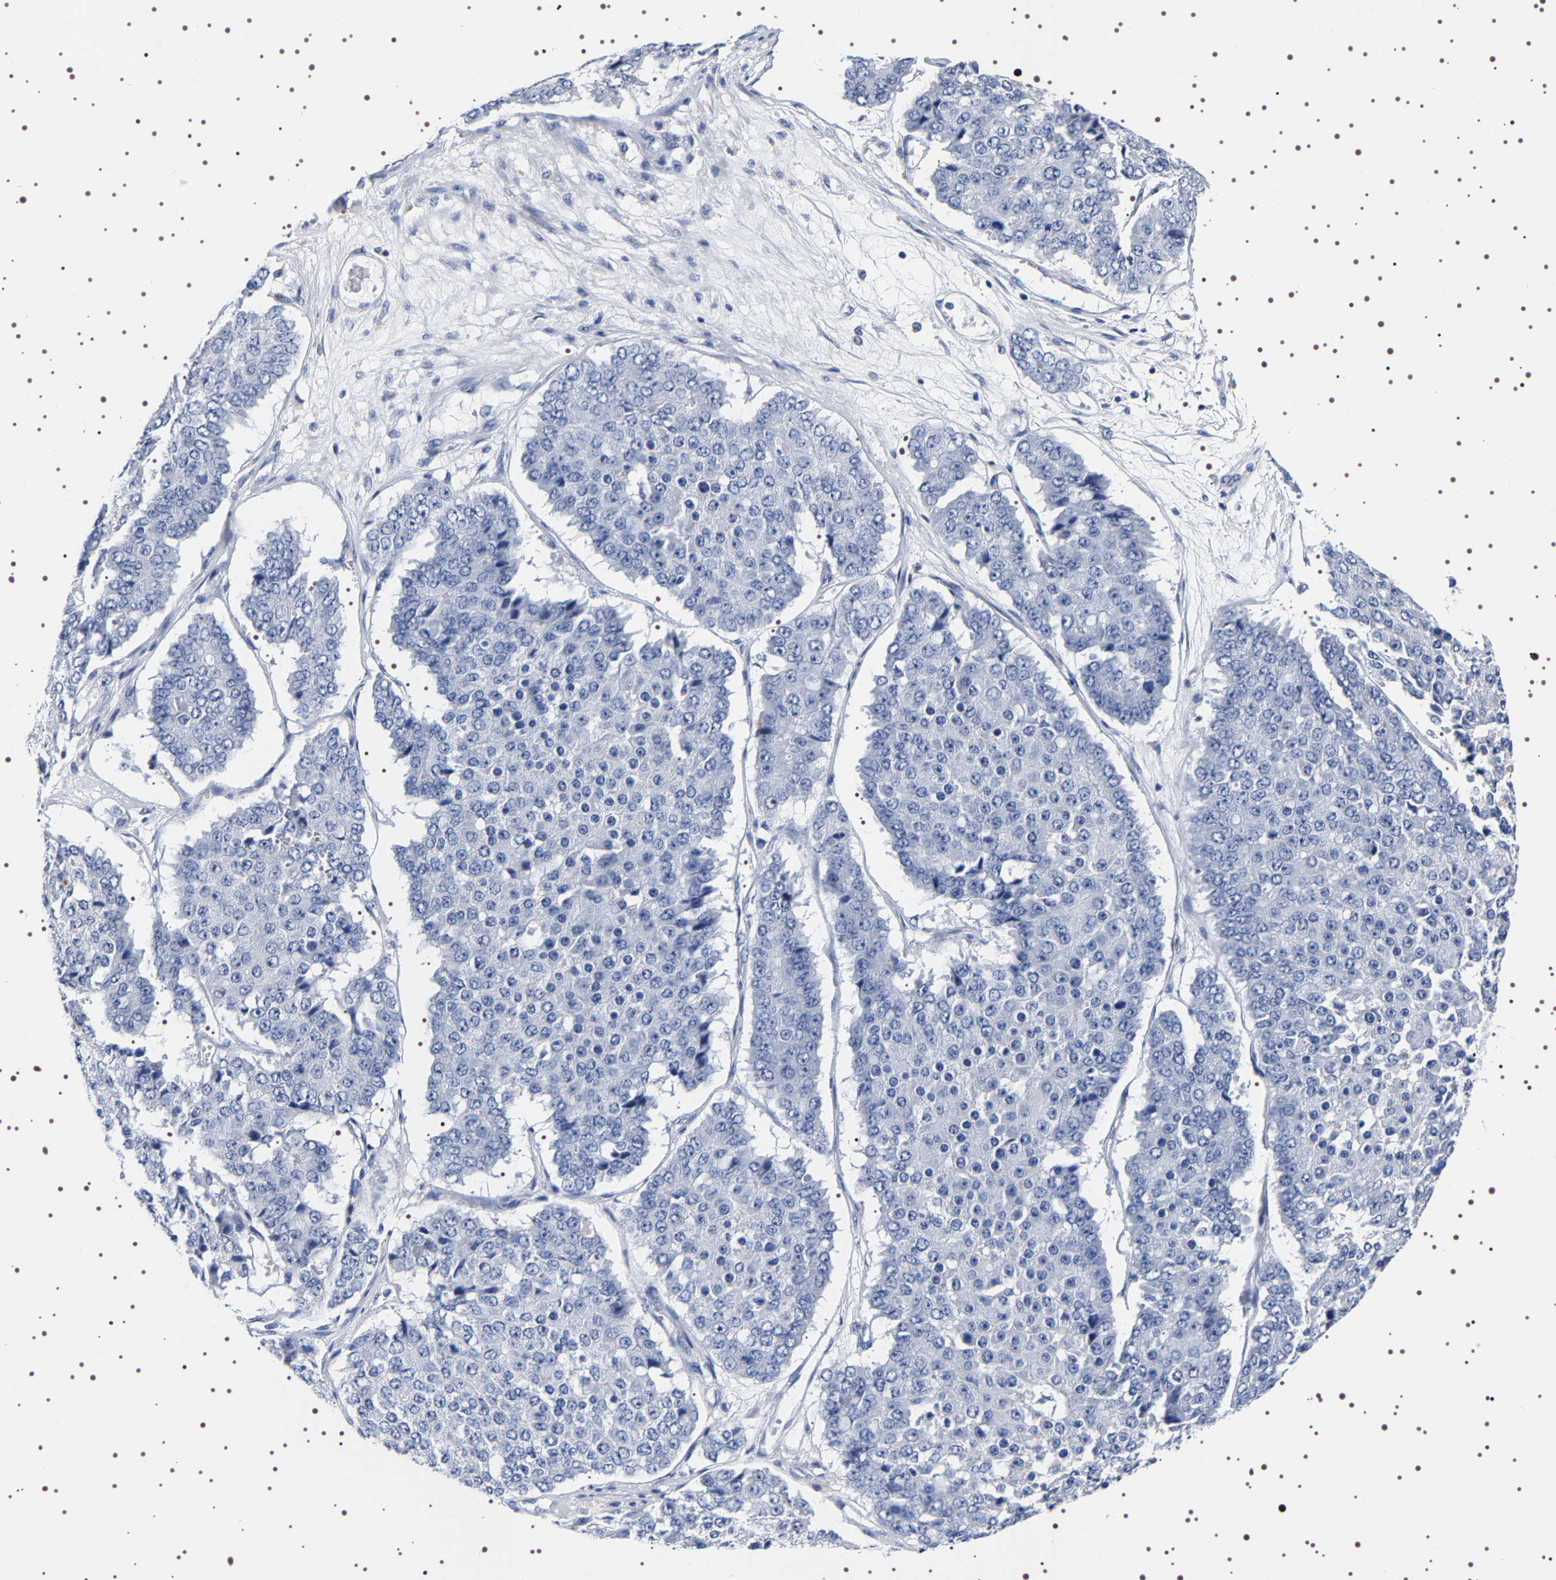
{"staining": {"intensity": "negative", "quantity": "none", "location": "none"}, "tissue": "pancreatic cancer", "cell_type": "Tumor cells", "image_type": "cancer", "snomed": [{"axis": "morphology", "description": "Adenocarcinoma, NOS"}, {"axis": "topography", "description": "Pancreas"}], "caption": "A micrograph of pancreatic cancer (adenocarcinoma) stained for a protein exhibits no brown staining in tumor cells.", "gene": "UBQLN3", "patient": {"sex": "male", "age": 50}}